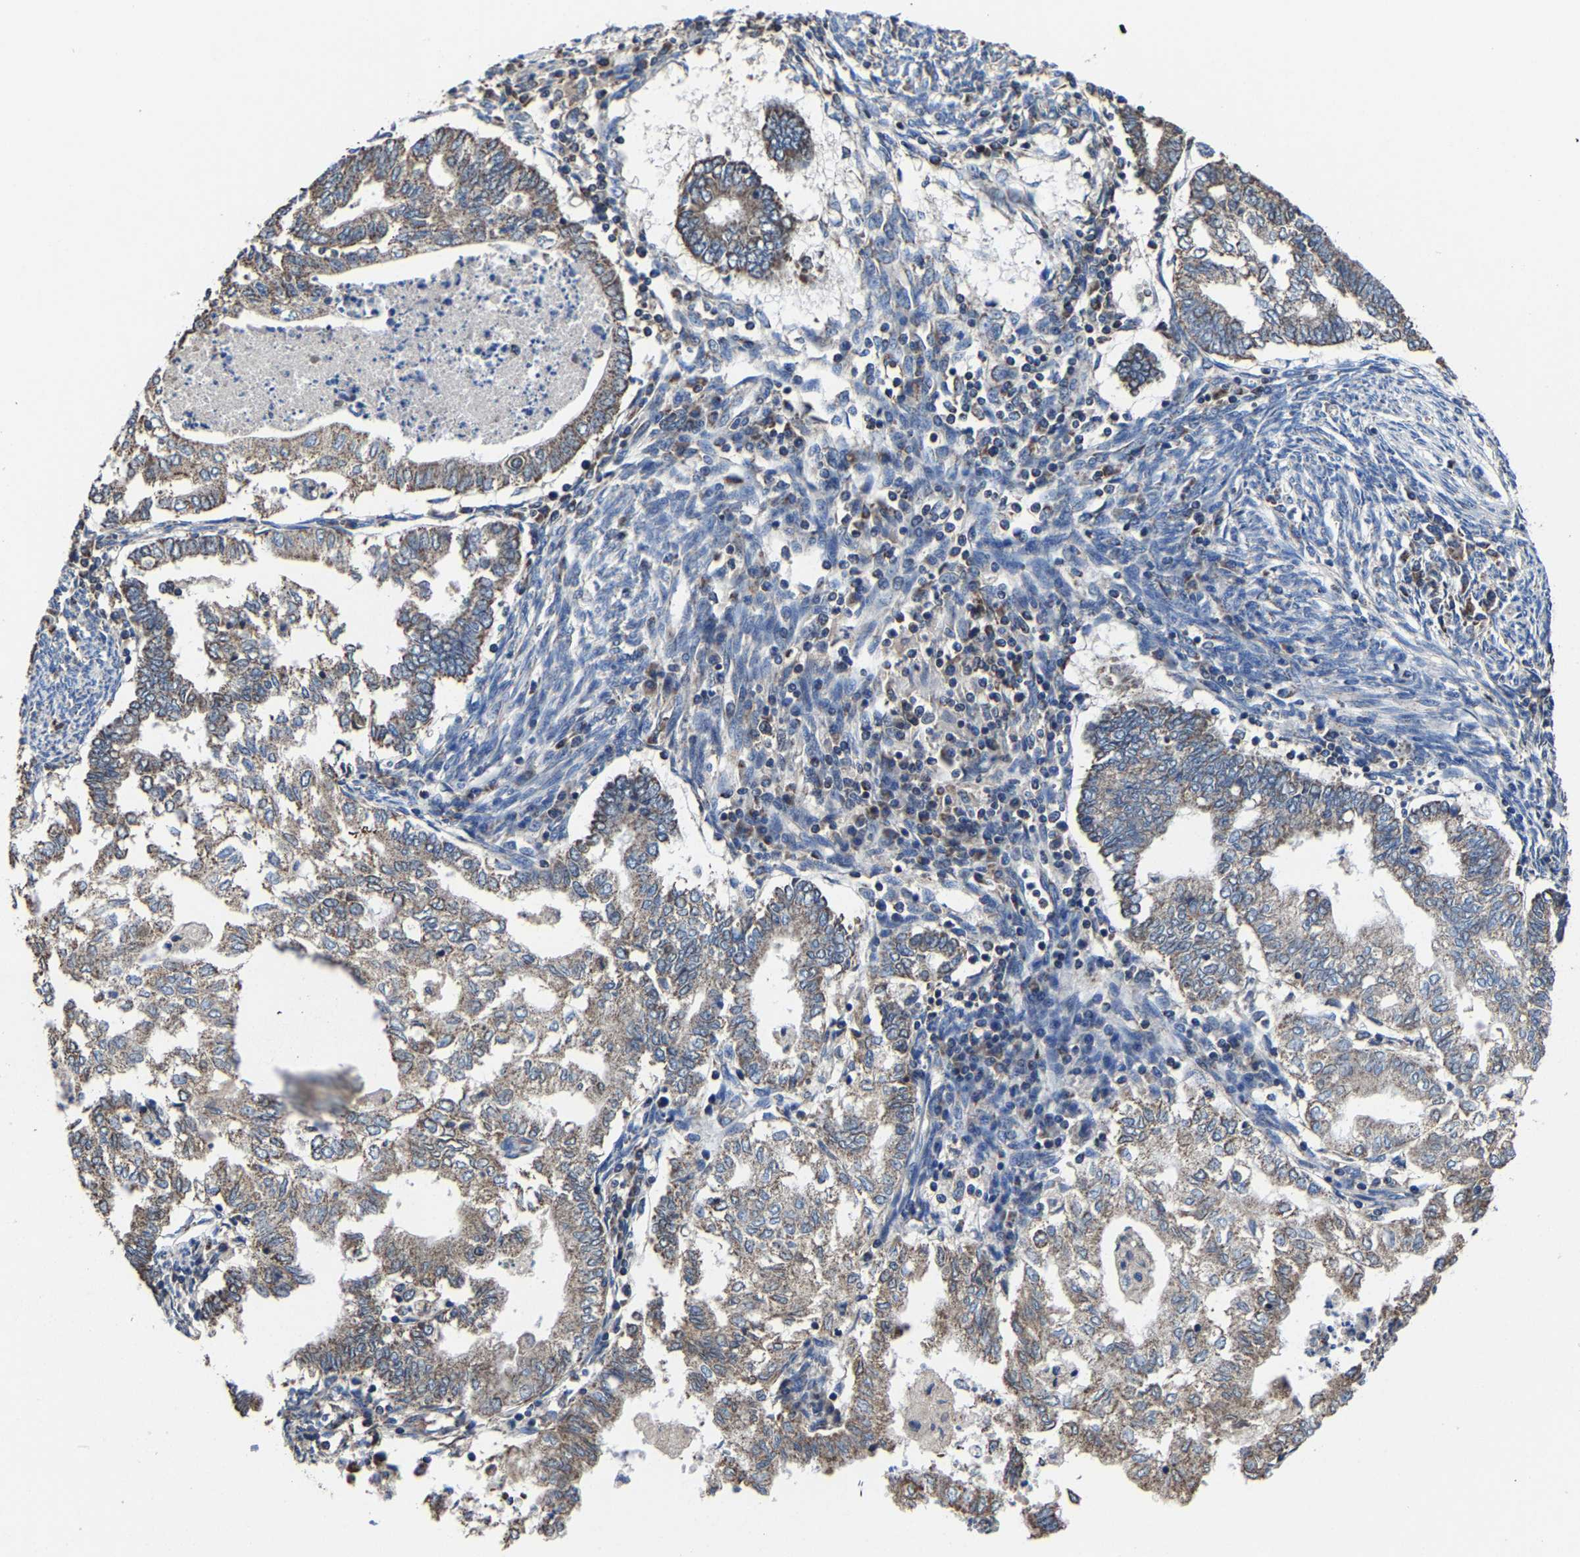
{"staining": {"intensity": "weak", "quantity": ">75%", "location": "cytoplasmic/membranous"}, "tissue": "endometrial cancer", "cell_type": "Tumor cells", "image_type": "cancer", "snomed": [{"axis": "morphology", "description": "Polyp, NOS"}, {"axis": "morphology", "description": "Adenocarcinoma, NOS"}, {"axis": "morphology", "description": "Adenoma, NOS"}, {"axis": "topography", "description": "Endometrium"}], "caption": "Protein analysis of endometrial polyp tissue exhibits weak cytoplasmic/membranous positivity in about >75% of tumor cells.", "gene": "ZCCHC7", "patient": {"sex": "female", "age": 79}}